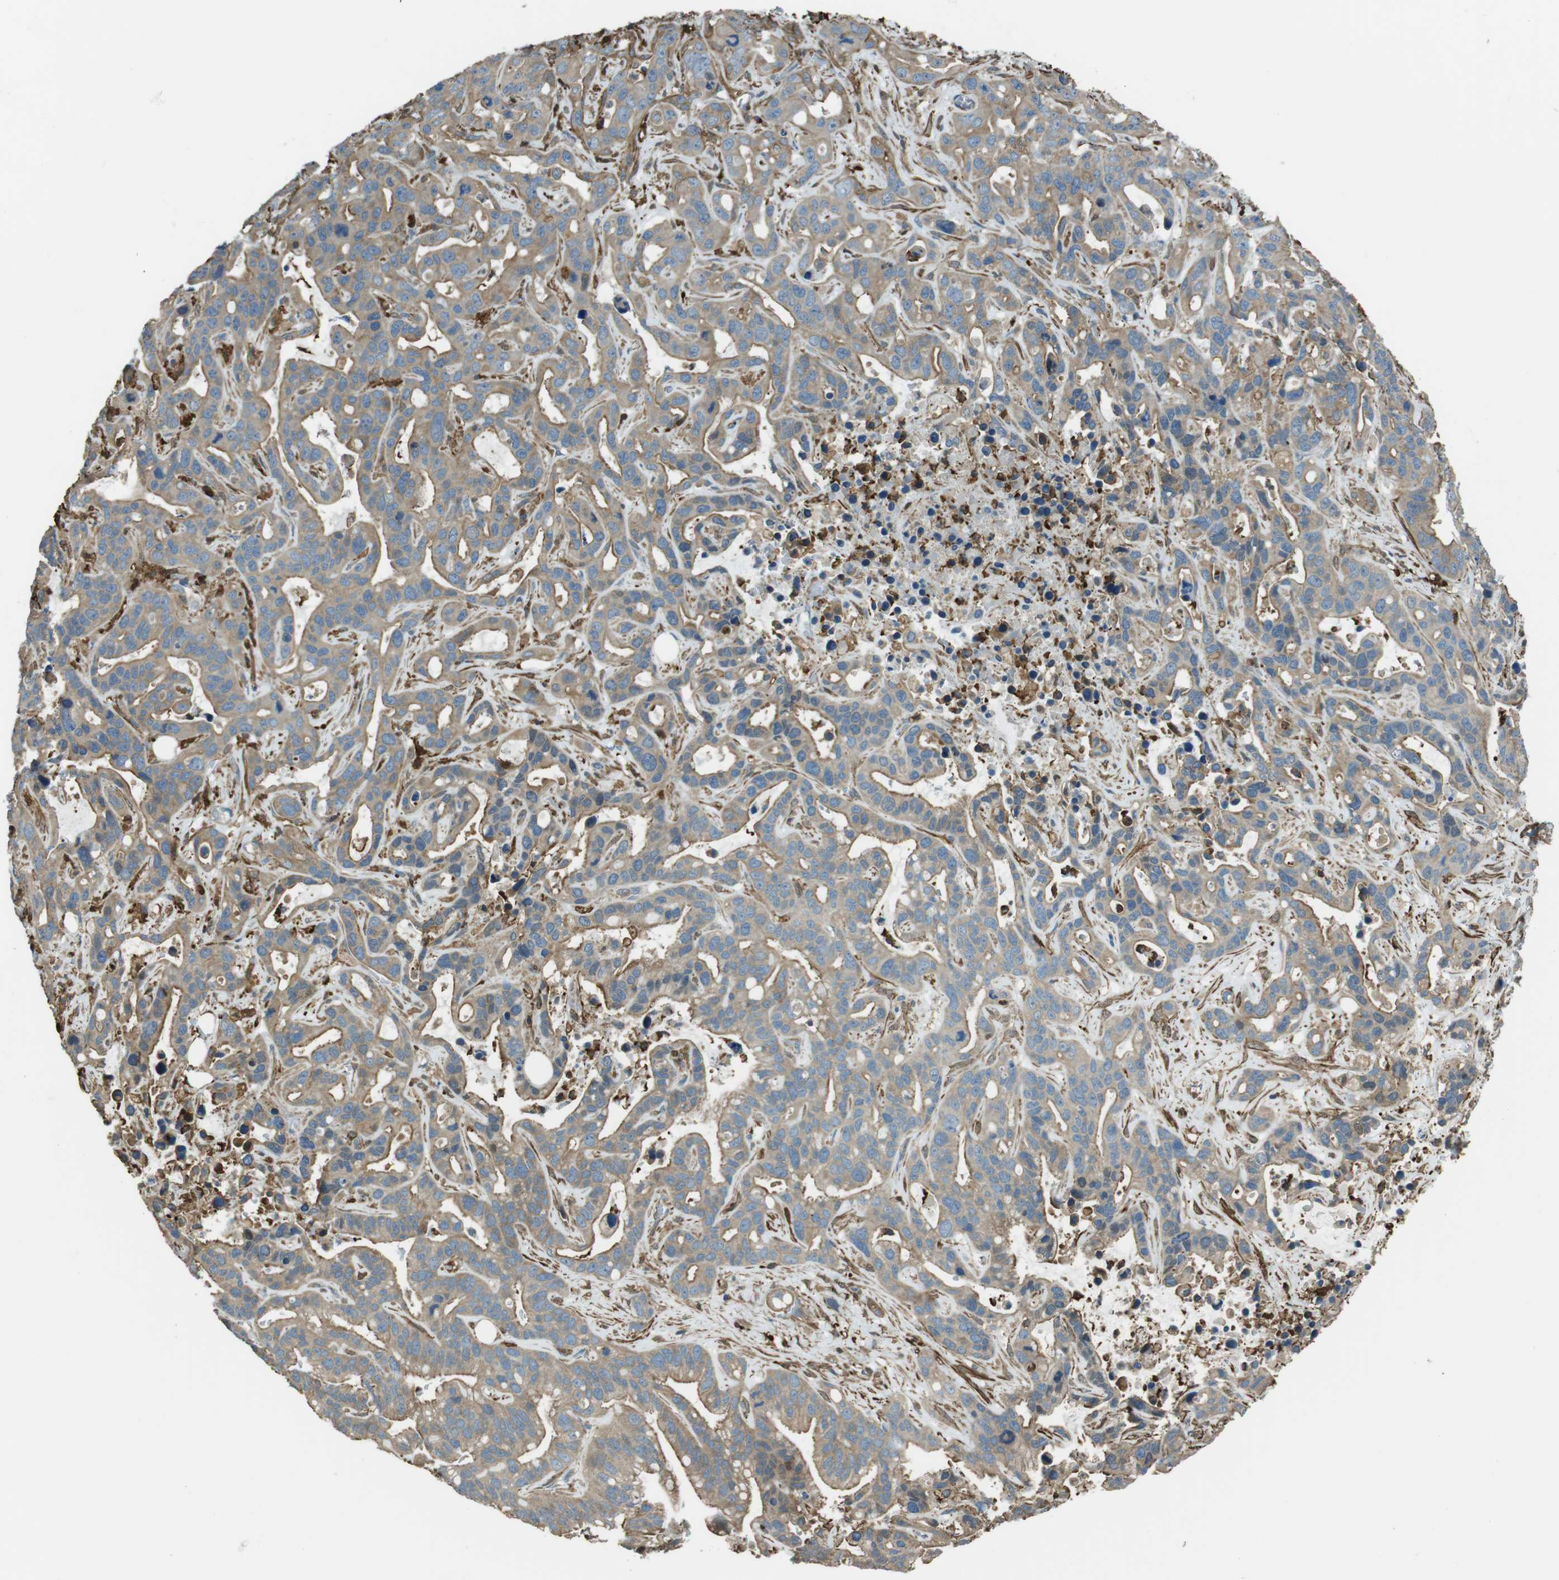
{"staining": {"intensity": "weak", "quantity": ">75%", "location": "cytoplasmic/membranous"}, "tissue": "liver cancer", "cell_type": "Tumor cells", "image_type": "cancer", "snomed": [{"axis": "morphology", "description": "Cholangiocarcinoma"}, {"axis": "topography", "description": "Liver"}], "caption": "Weak cytoplasmic/membranous protein staining is seen in about >75% of tumor cells in cholangiocarcinoma (liver).", "gene": "SFT2D1", "patient": {"sex": "female", "age": 65}}